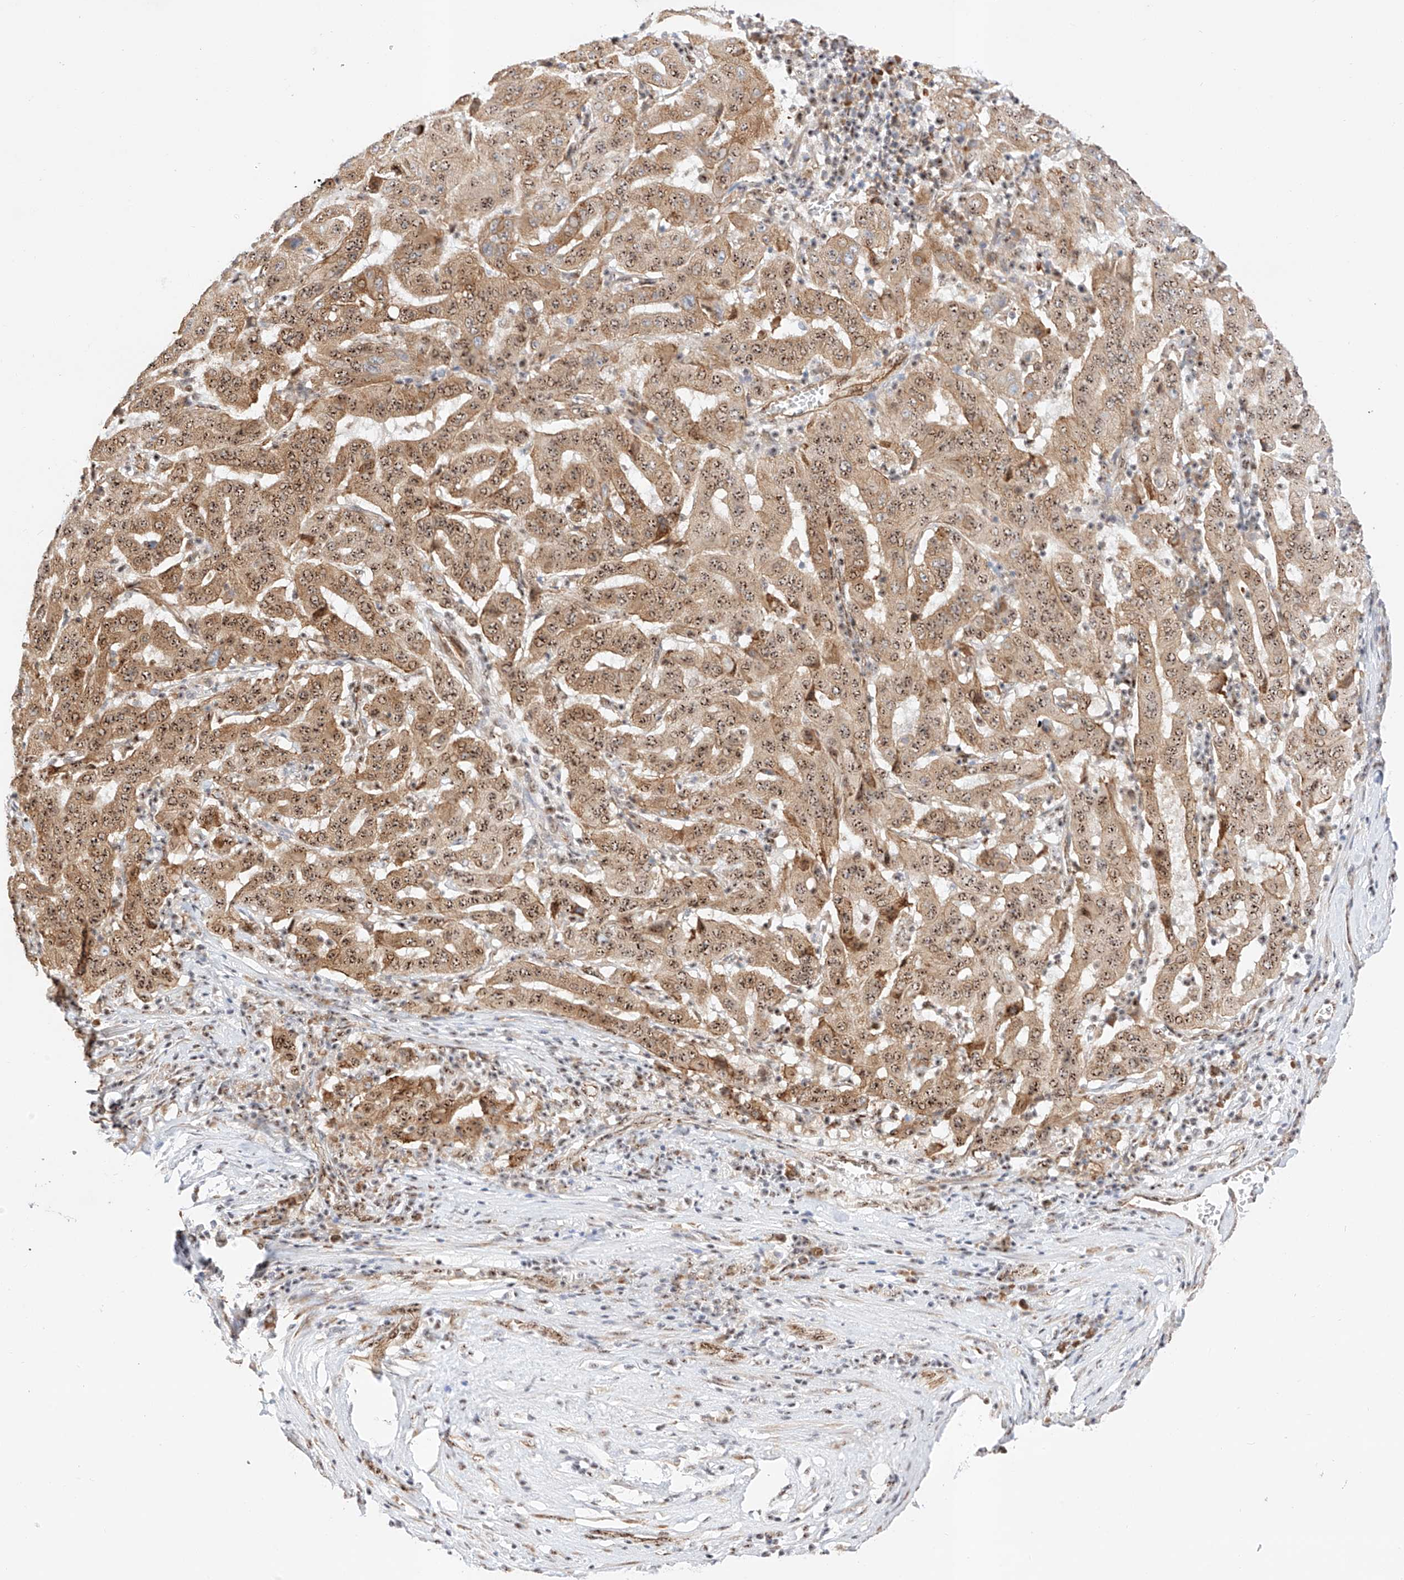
{"staining": {"intensity": "moderate", "quantity": ">75%", "location": "cytoplasmic/membranous,nuclear"}, "tissue": "pancreatic cancer", "cell_type": "Tumor cells", "image_type": "cancer", "snomed": [{"axis": "morphology", "description": "Adenocarcinoma, NOS"}, {"axis": "topography", "description": "Pancreas"}], "caption": "Immunohistochemical staining of pancreatic adenocarcinoma demonstrates medium levels of moderate cytoplasmic/membranous and nuclear expression in approximately >75% of tumor cells.", "gene": "ATXN7L2", "patient": {"sex": "male", "age": 63}}